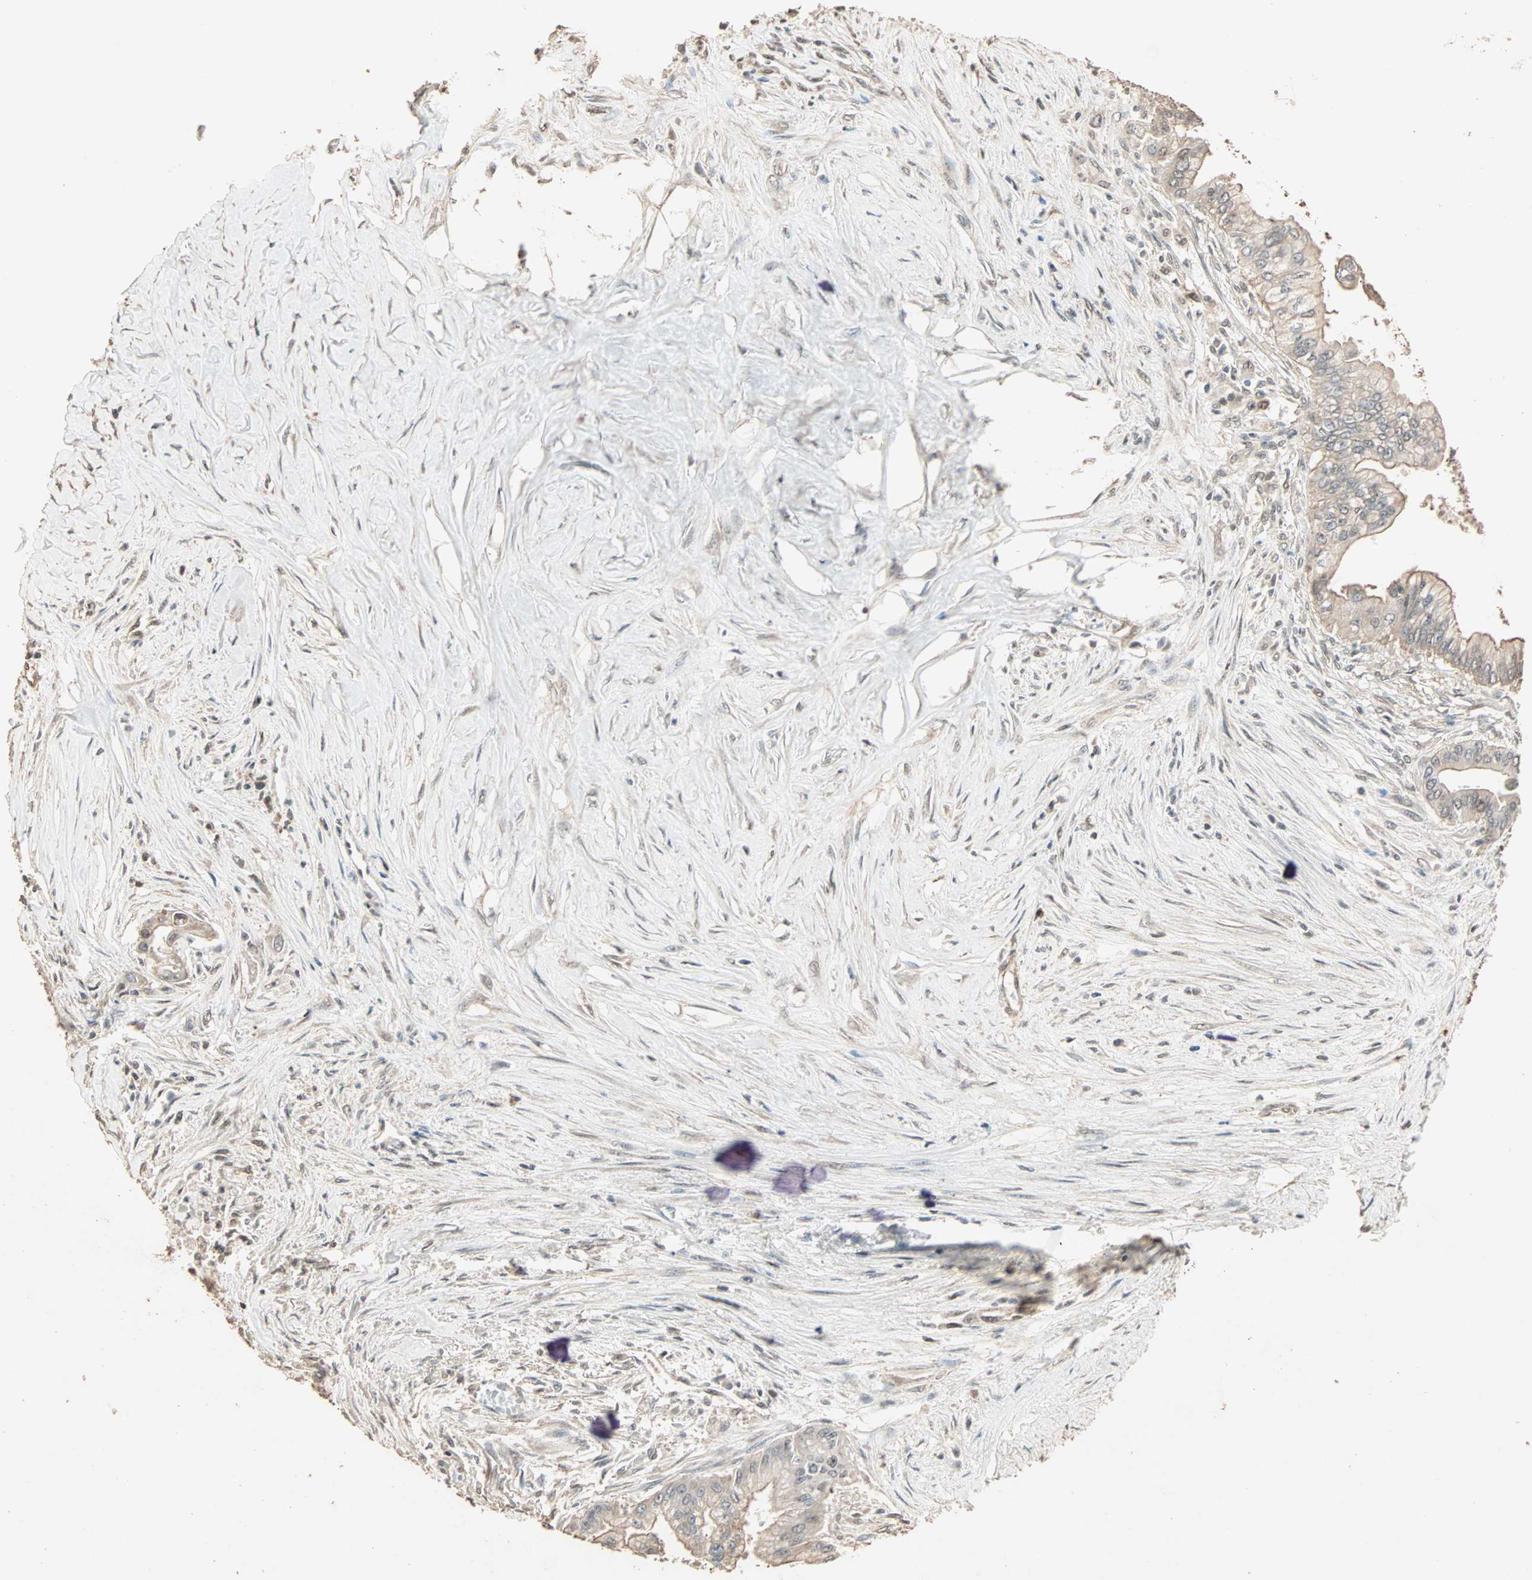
{"staining": {"intensity": "weak", "quantity": ">75%", "location": "cytoplasmic/membranous"}, "tissue": "pancreatic cancer", "cell_type": "Tumor cells", "image_type": "cancer", "snomed": [{"axis": "morphology", "description": "Adenocarcinoma, NOS"}, {"axis": "topography", "description": "Pancreas"}], "caption": "Pancreatic cancer (adenocarcinoma) stained with a protein marker displays weak staining in tumor cells.", "gene": "ZBTB33", "patient": {"sex": "male", "age": 59}}